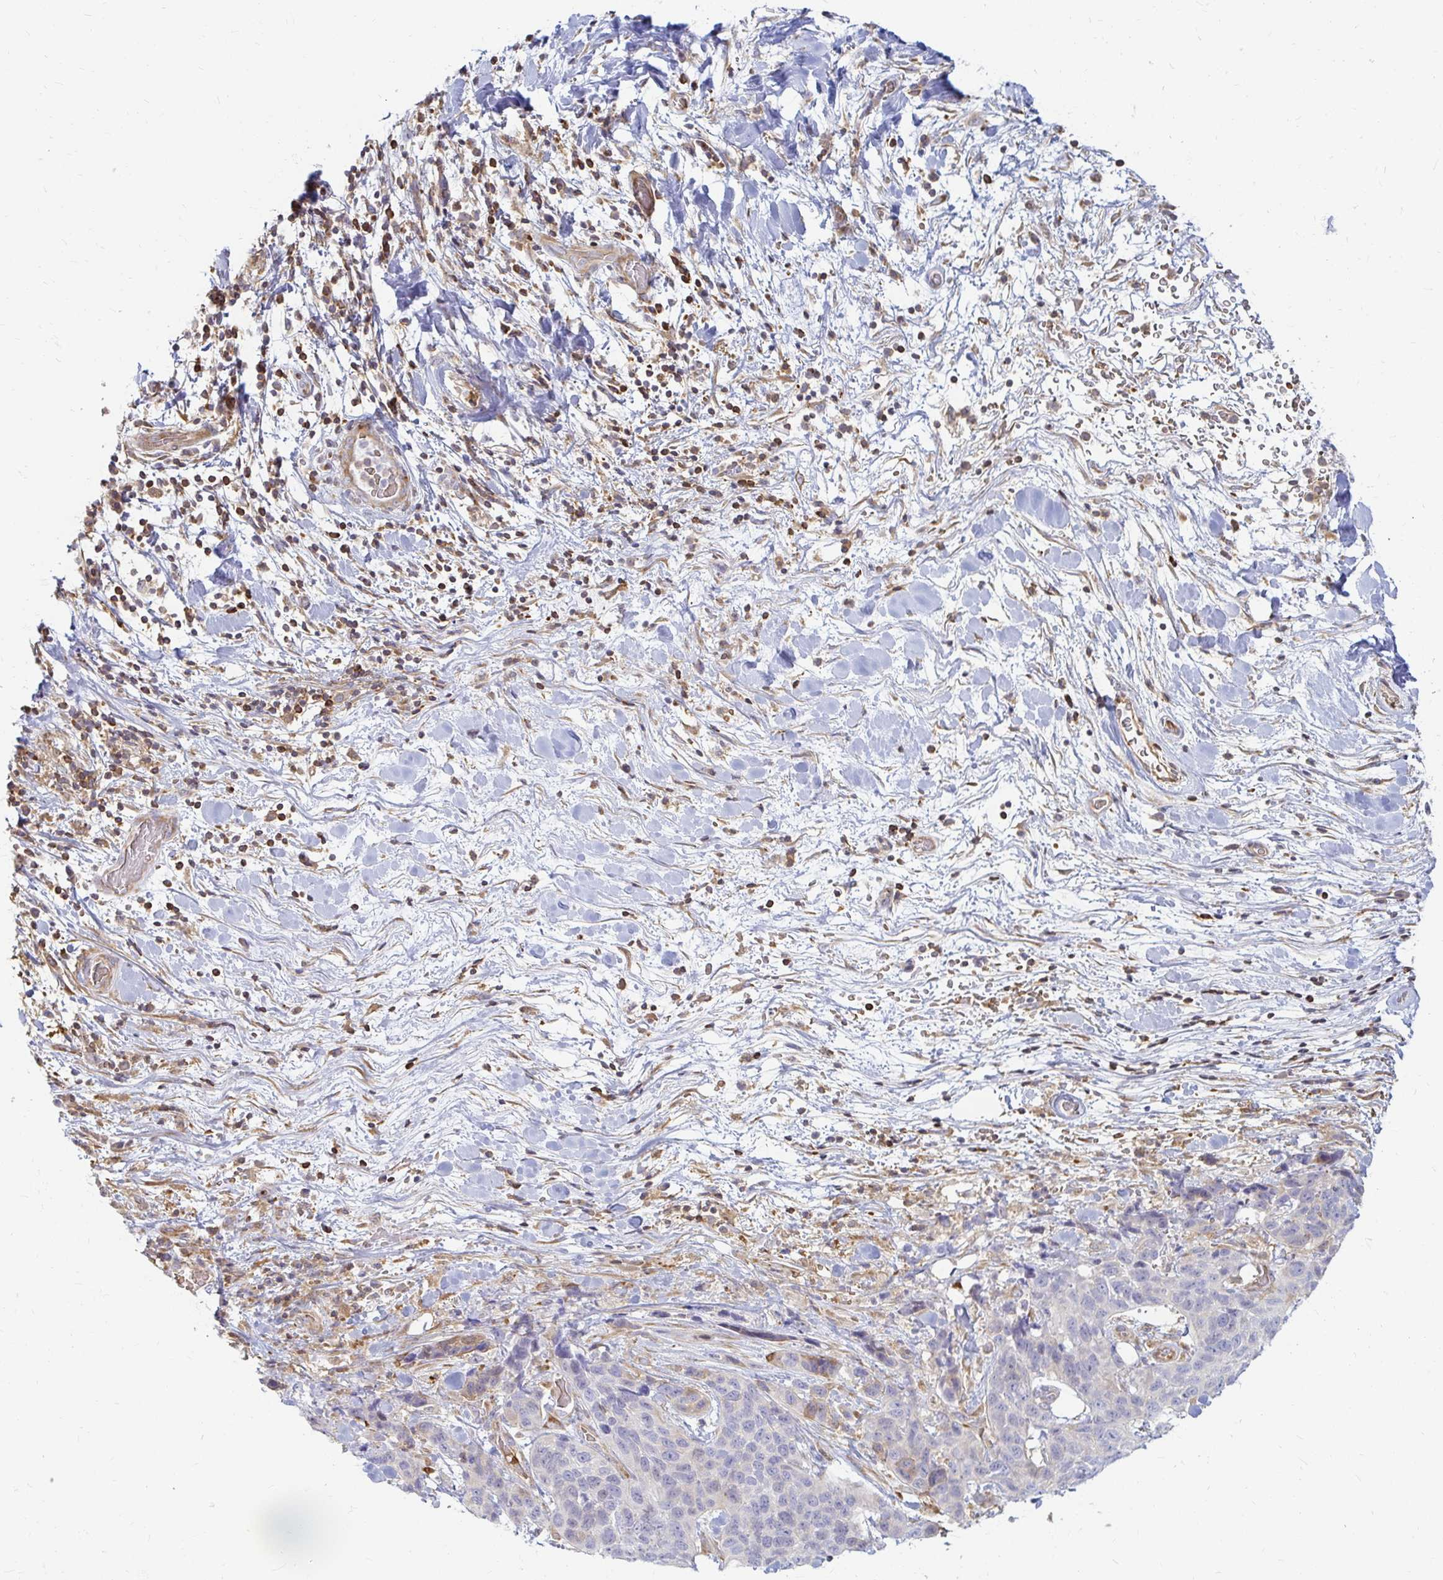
{"staining": {"intensity": "negative", "quantity": "none", "location": "none"}, "tissue": "lung cancer", "cell_type": "Tumor cells", "image_type": "cancer", "snomed": [{"axis": "morphology", "description": "Squamous cell carcinoma, NOS"}, {"axis": "topography", "description": "Lung"}], "caption": "High magnification brightfield microscopy of lung cancer stained with DAB (brown) and counterstained with hematoxylin (blue): tumor cells show no significant positivity.", "gene": "CAST", "patient": {"sex": "male", "age": 62}}